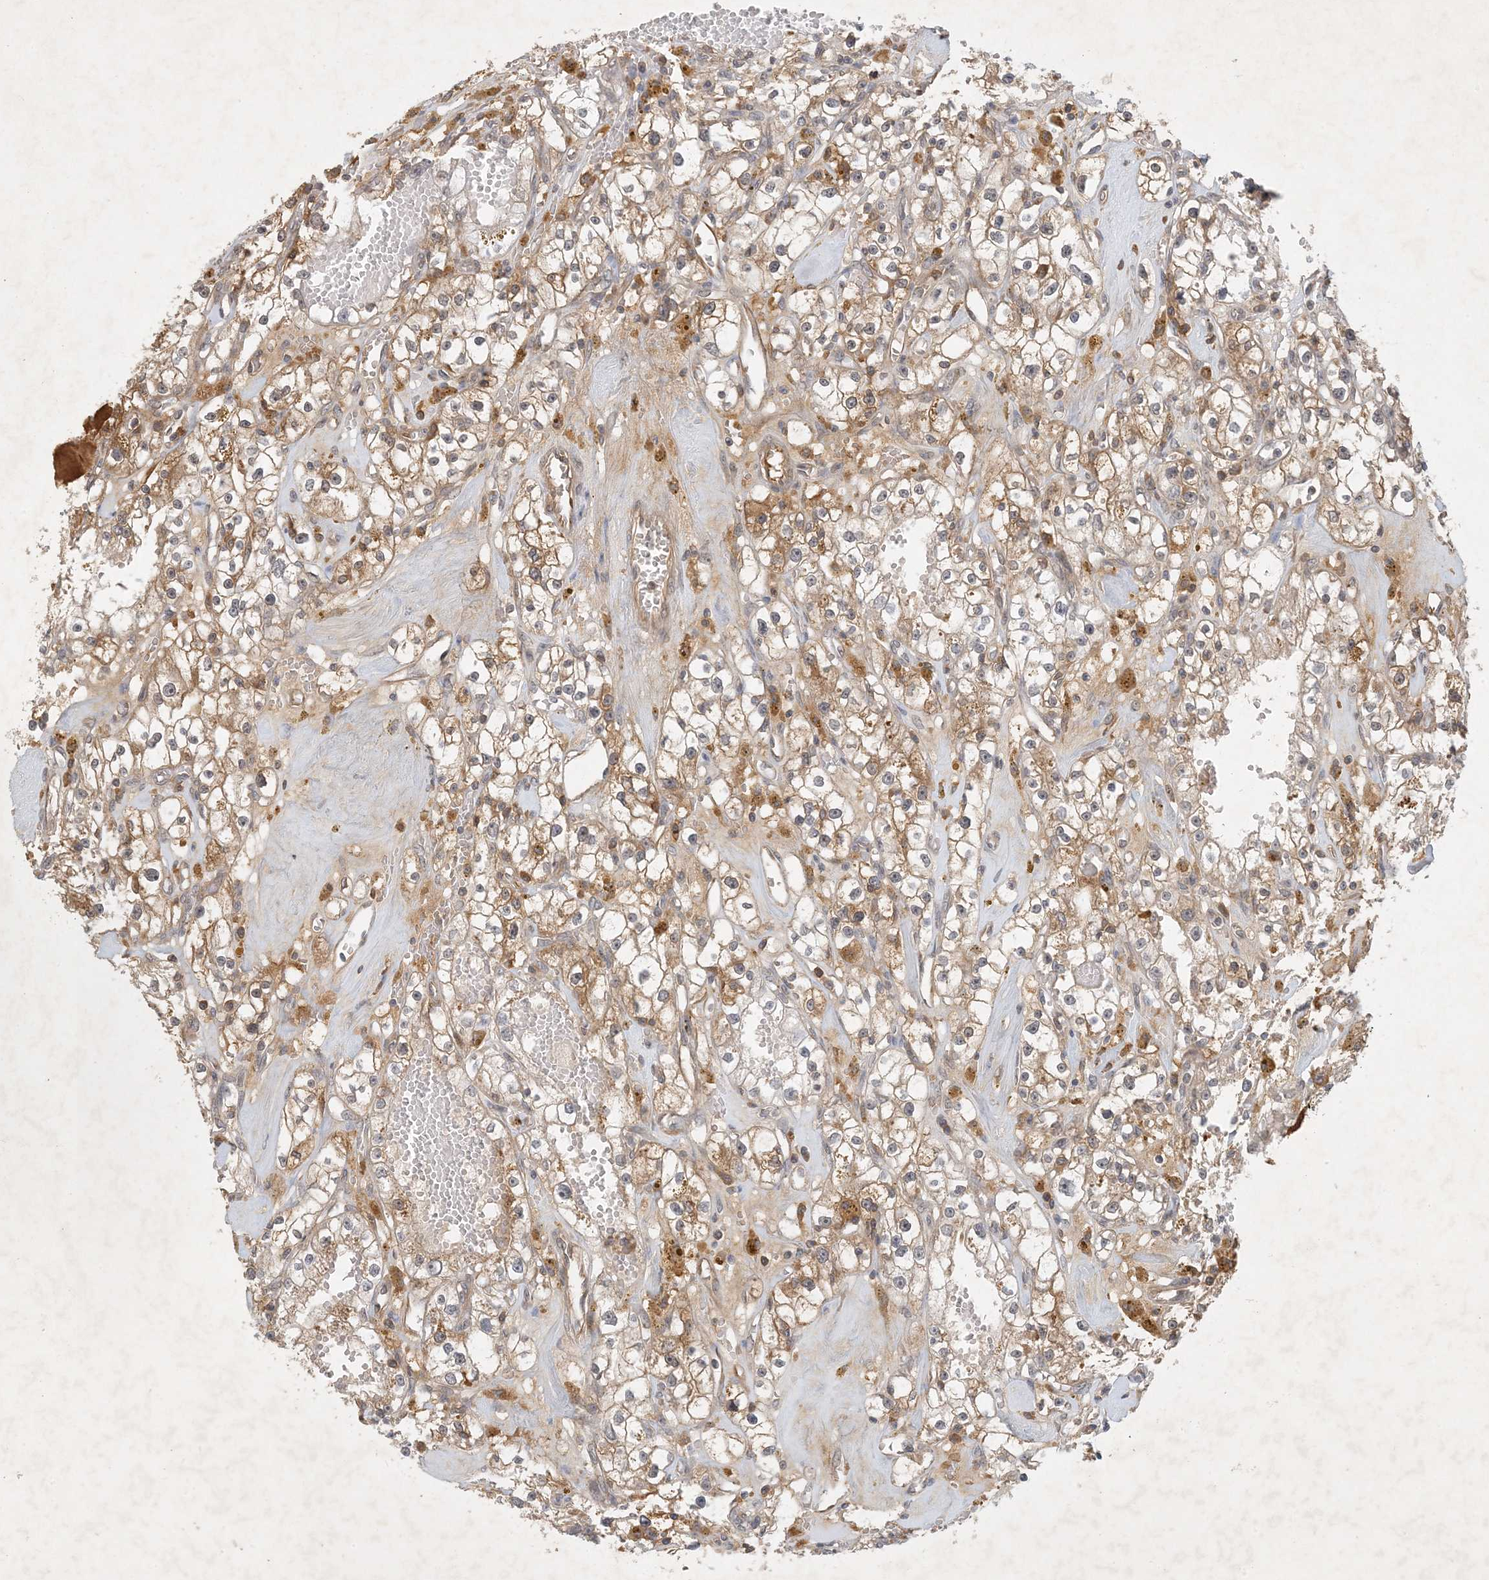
{"staining": {"intensity": "moderate", "quantity": "<25%", "location": "cytoplasmic/membranous"}, "tissue": "renal cancer", "cell_type": "Tumor cells", "image_type": "cancer", "snomed": [{"axis": "morphology", "description": "Adenocarcinoma, NOS"}, {"axis": "topography", "description": "Kidney"}], "caption": "Renal cancer (adenocarcinoma) stained with a protein marker shows moderate staining in tumor cells.", "gene": "ZCCHC4", "patient": {"sex": "male", "age": 56}}